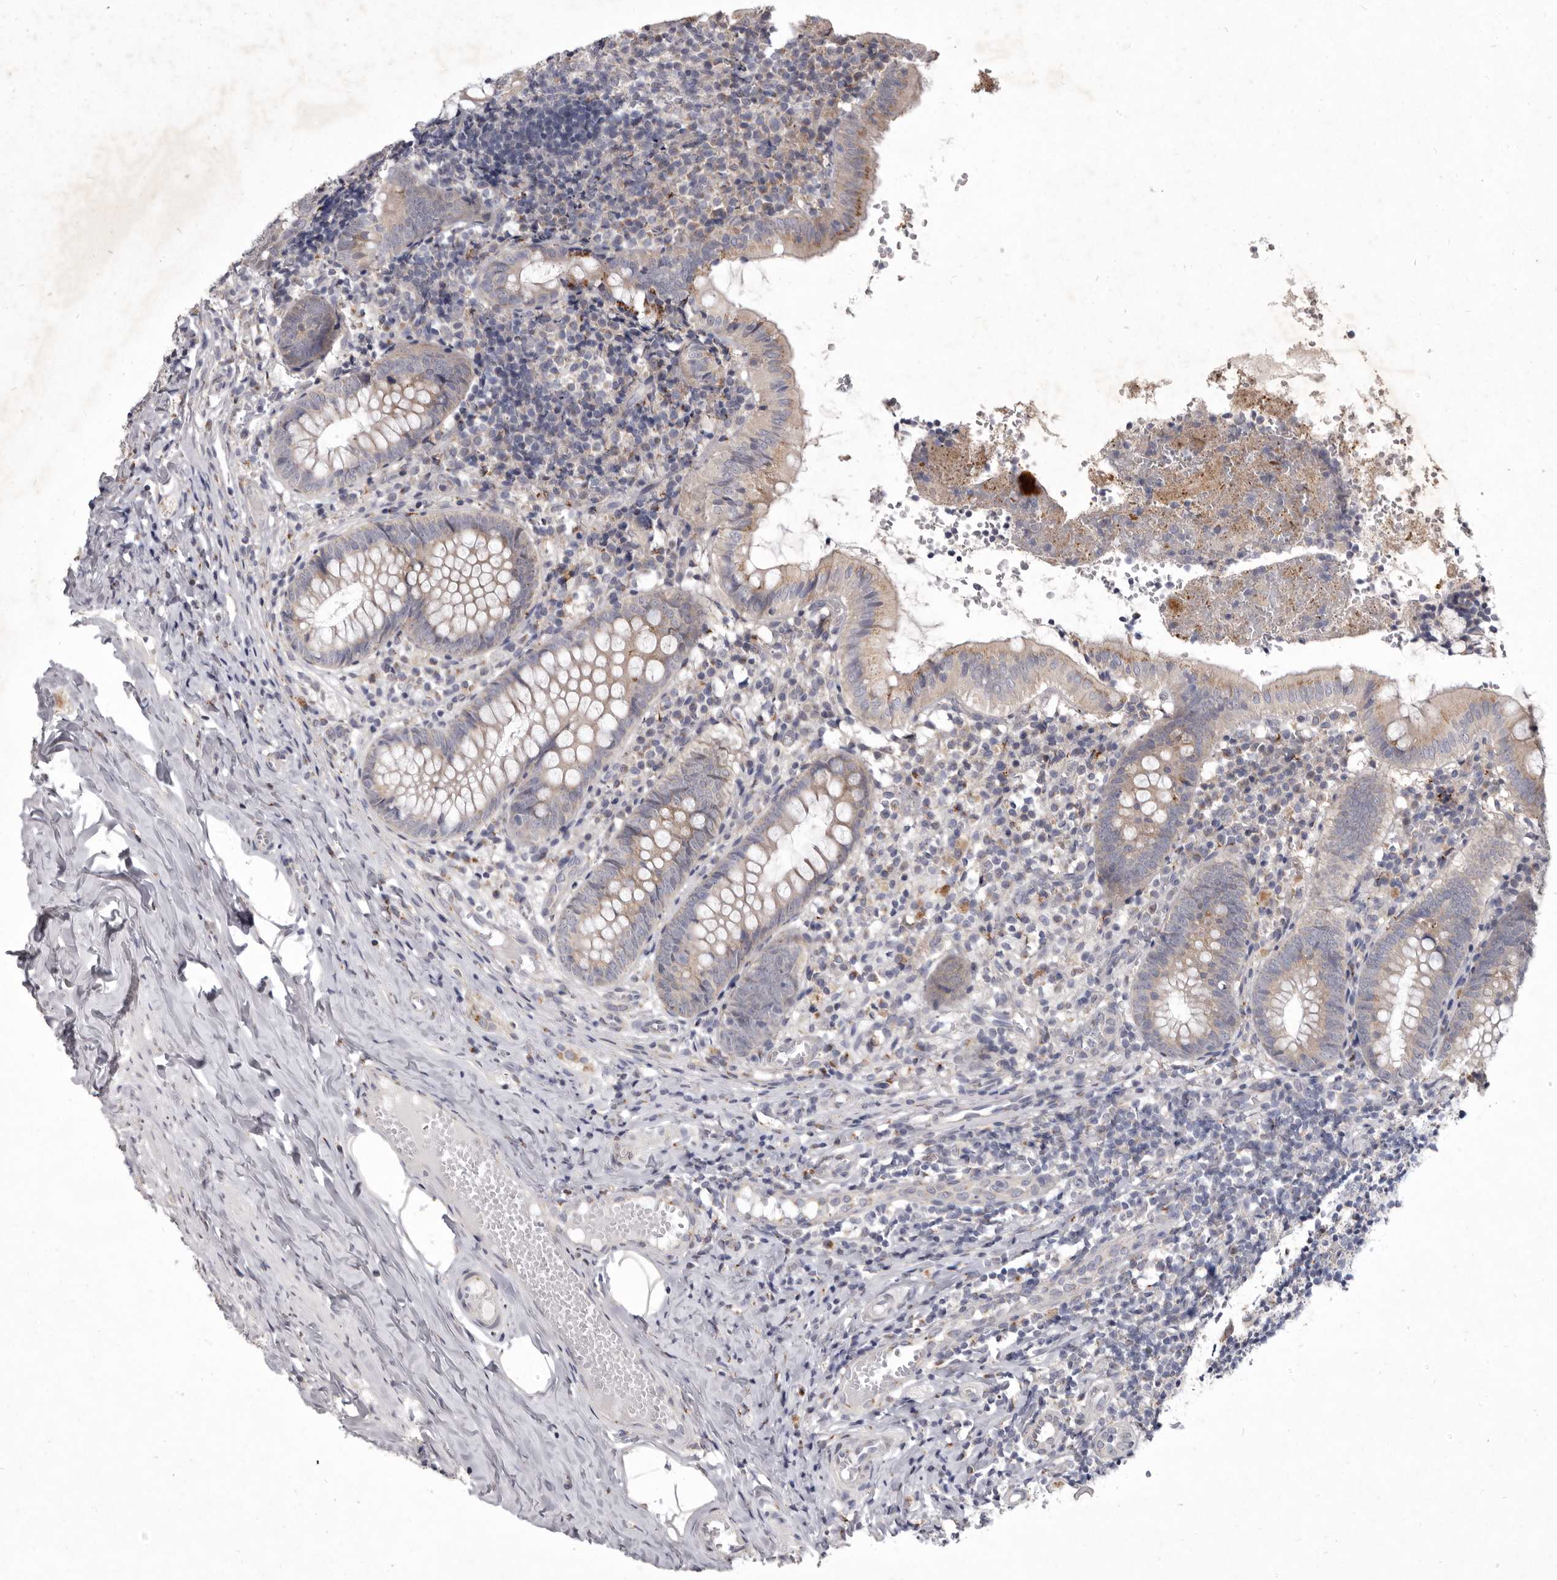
{"staining": {"intensity": "moderate", "quantity": ">75%", "location": "cytoplasmic/membranous"}, "tissue": "appendix", "cell_type": "Glandular cells", "image_type": "normal", "snomed": [{"axis": "morphology", "description": "Normal tissue, NOS"}, {"axis": "topography", "description": "Appendix"}], "caption": "The photomicrograph demonstrates immunohistochemical staining of normal appendix. There is moderate cytoplasmic/membranous positivity is identified in about >75% of glandular cells.", "gene": "P2RX6", "patient": {"sex": "male", "age": 8}}